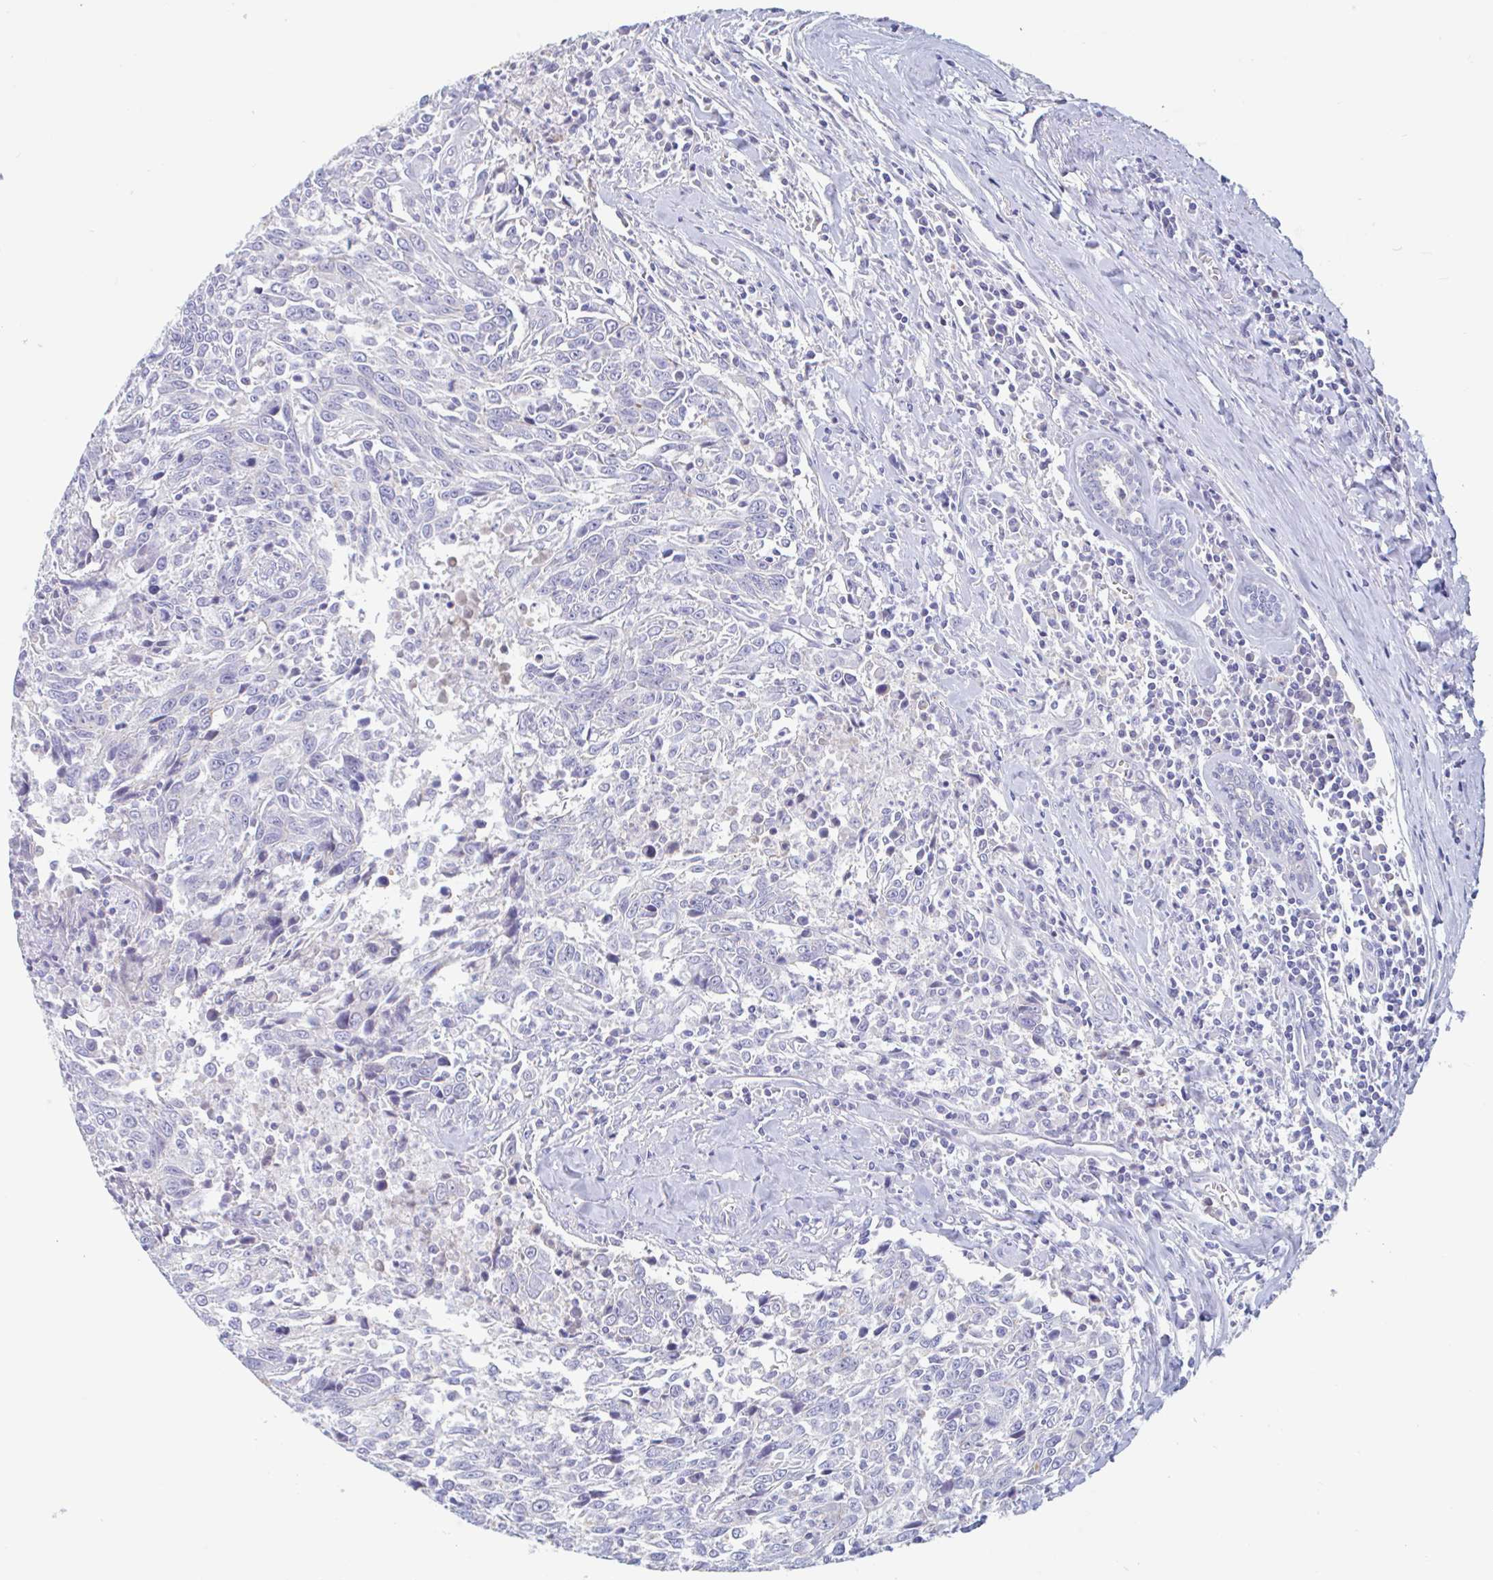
{"staining": {"intensity": "negative", "quantity": "none", "location": "none"}, "tissue": "breast cancer", "cell_type": "Tumor cells", "image_type": "cancer", "snomed": [{"axis": "morphology", "description": "Duct carcinoma"}, {"axis": "topography", "description": "Breast"}], "caption": "Infiltrating ductal carcinoma (breast) stained for a protein using immunohistochemistry (IHC) demonstrates no staining tumor cells.", "gene": "UNKL", "patient": {"sex": "female", "age": 50}}